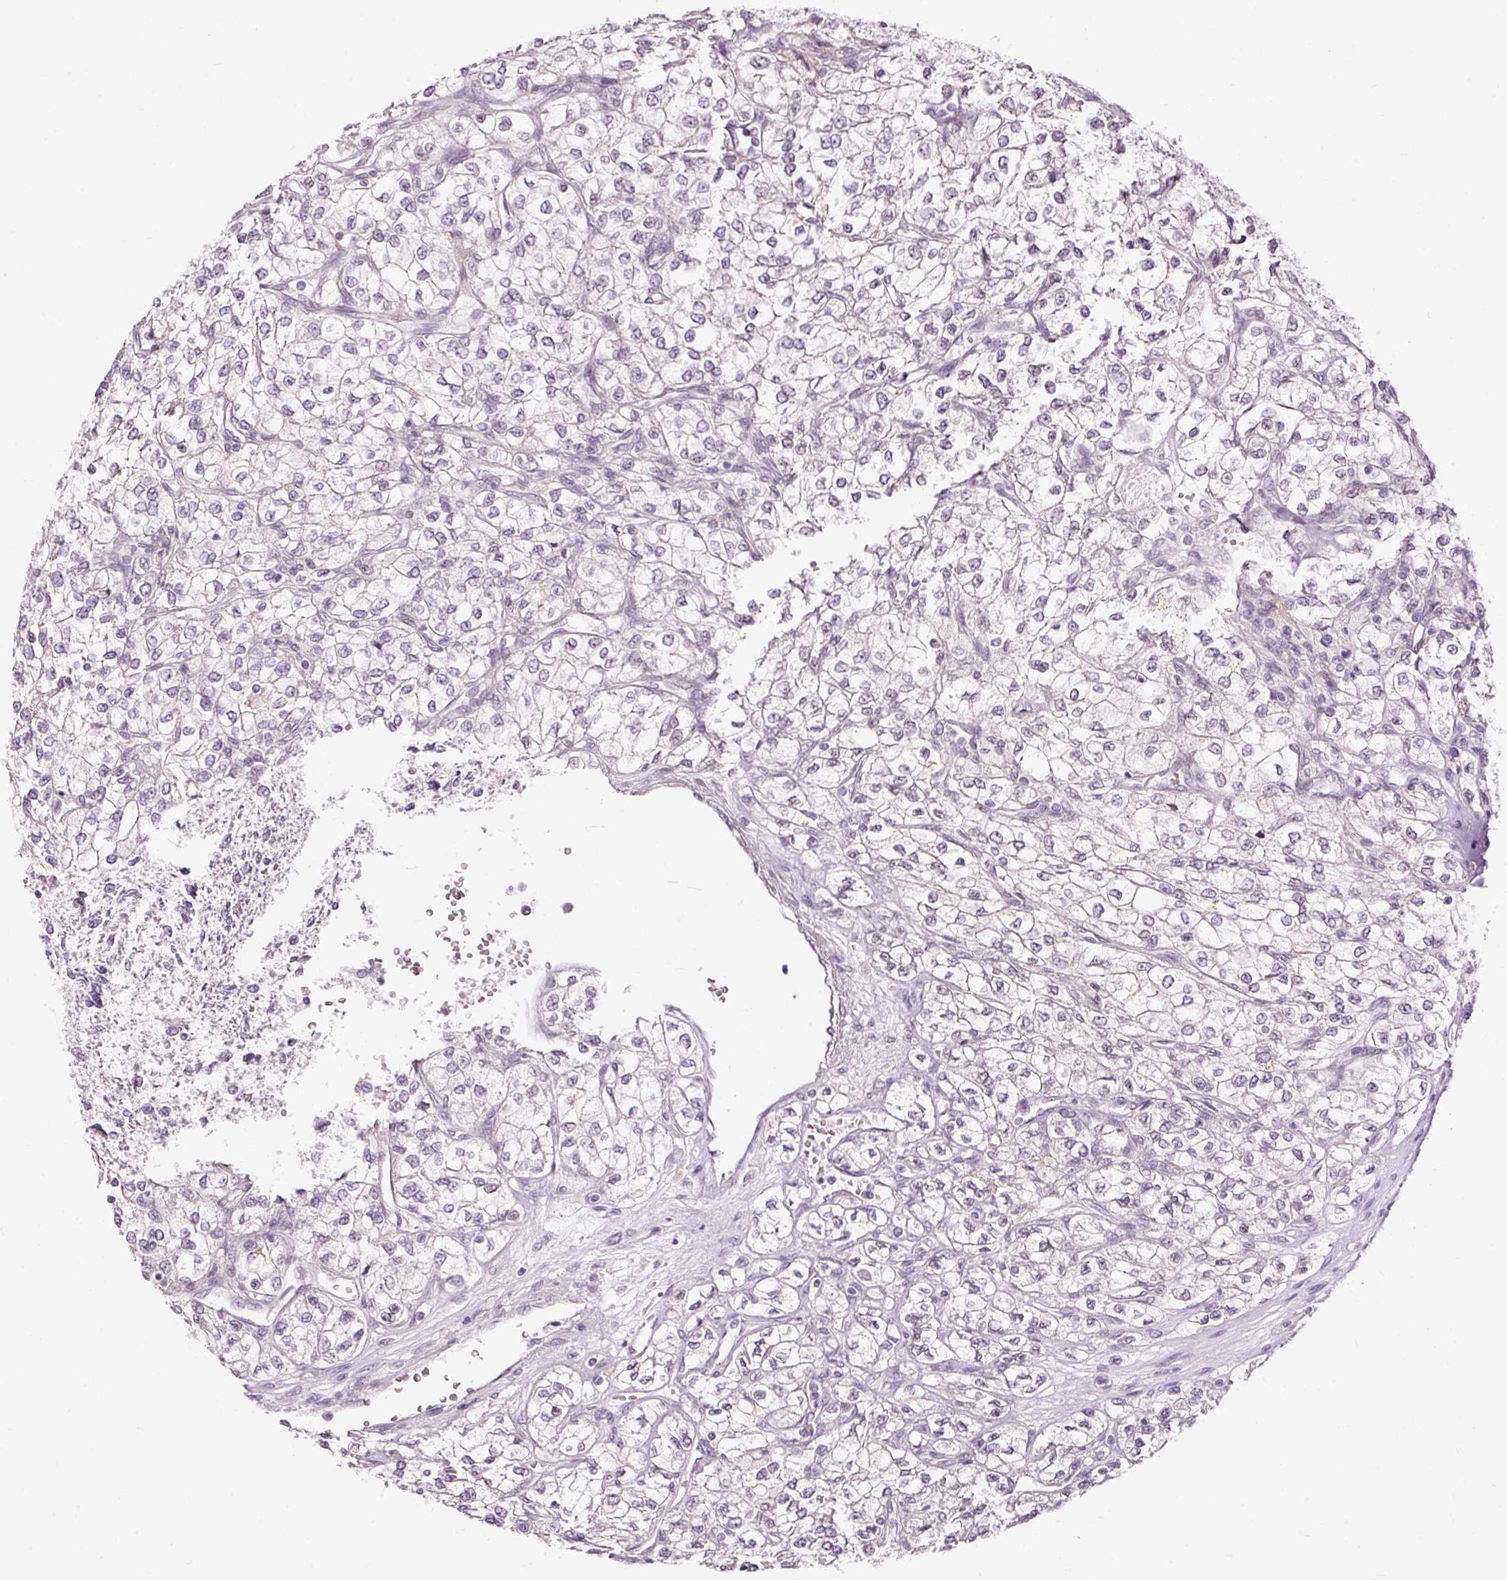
{"staining": {"intensity": "negative", "quantity": "none", "location": "none"}, "tissue": "renal cancer", "cell_type": "Tumor cells", "image_type": "cancer", "snomed": [{"axis": "morphology", "description": "Adenocarcinoma, NOS"}, {"axis": "topography", "description": "Kidney"}], "caption": "An IHC micrograph of renal cancer is shown. There is no staining in tumor cells of renal cancer.", "gene": "FCRL4", "patient": {"sex": "male", "age": 80}}